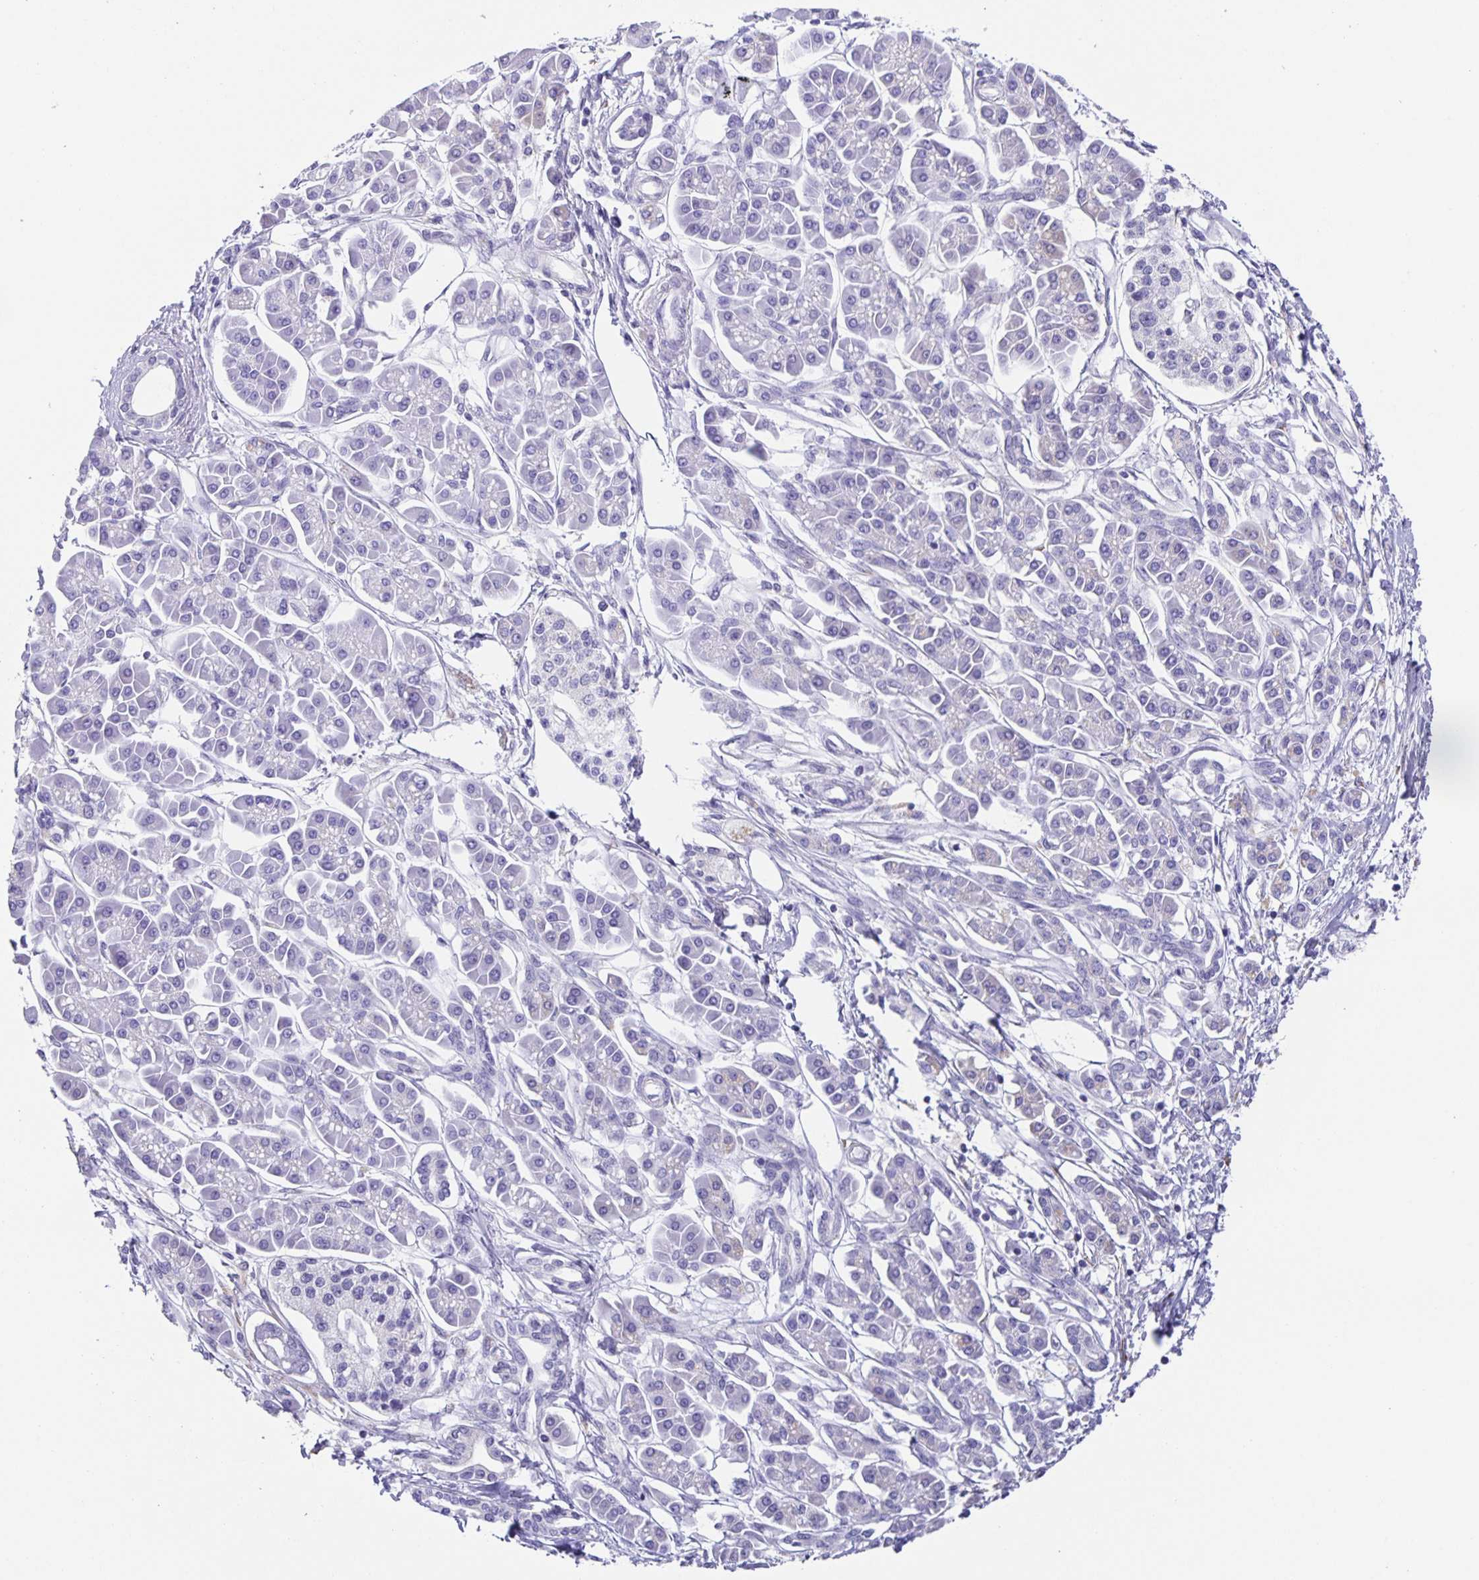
{"staining": {"intensity": "negative", "quantity": "none", "location": "none"}, "tissue": "pancreatic cancer", "cell_type": "Tumor cells", "image_type": "cancer", "snomed": [{"axis": "morphology", "description": "Adenocarcinoma, NOS"}, {"axis": "topography", "description": "Pancreas"}], "caption": "This photomicrograph is of pancreatic cancer (adenocarcinoma) stained with immunohistochemistry to label a protein in brown with the nuclei are counter-stained blue. There is no positivity in tumor cells.", "gene": "PRR36", "patient": {"sex": "female", "age": 77}}